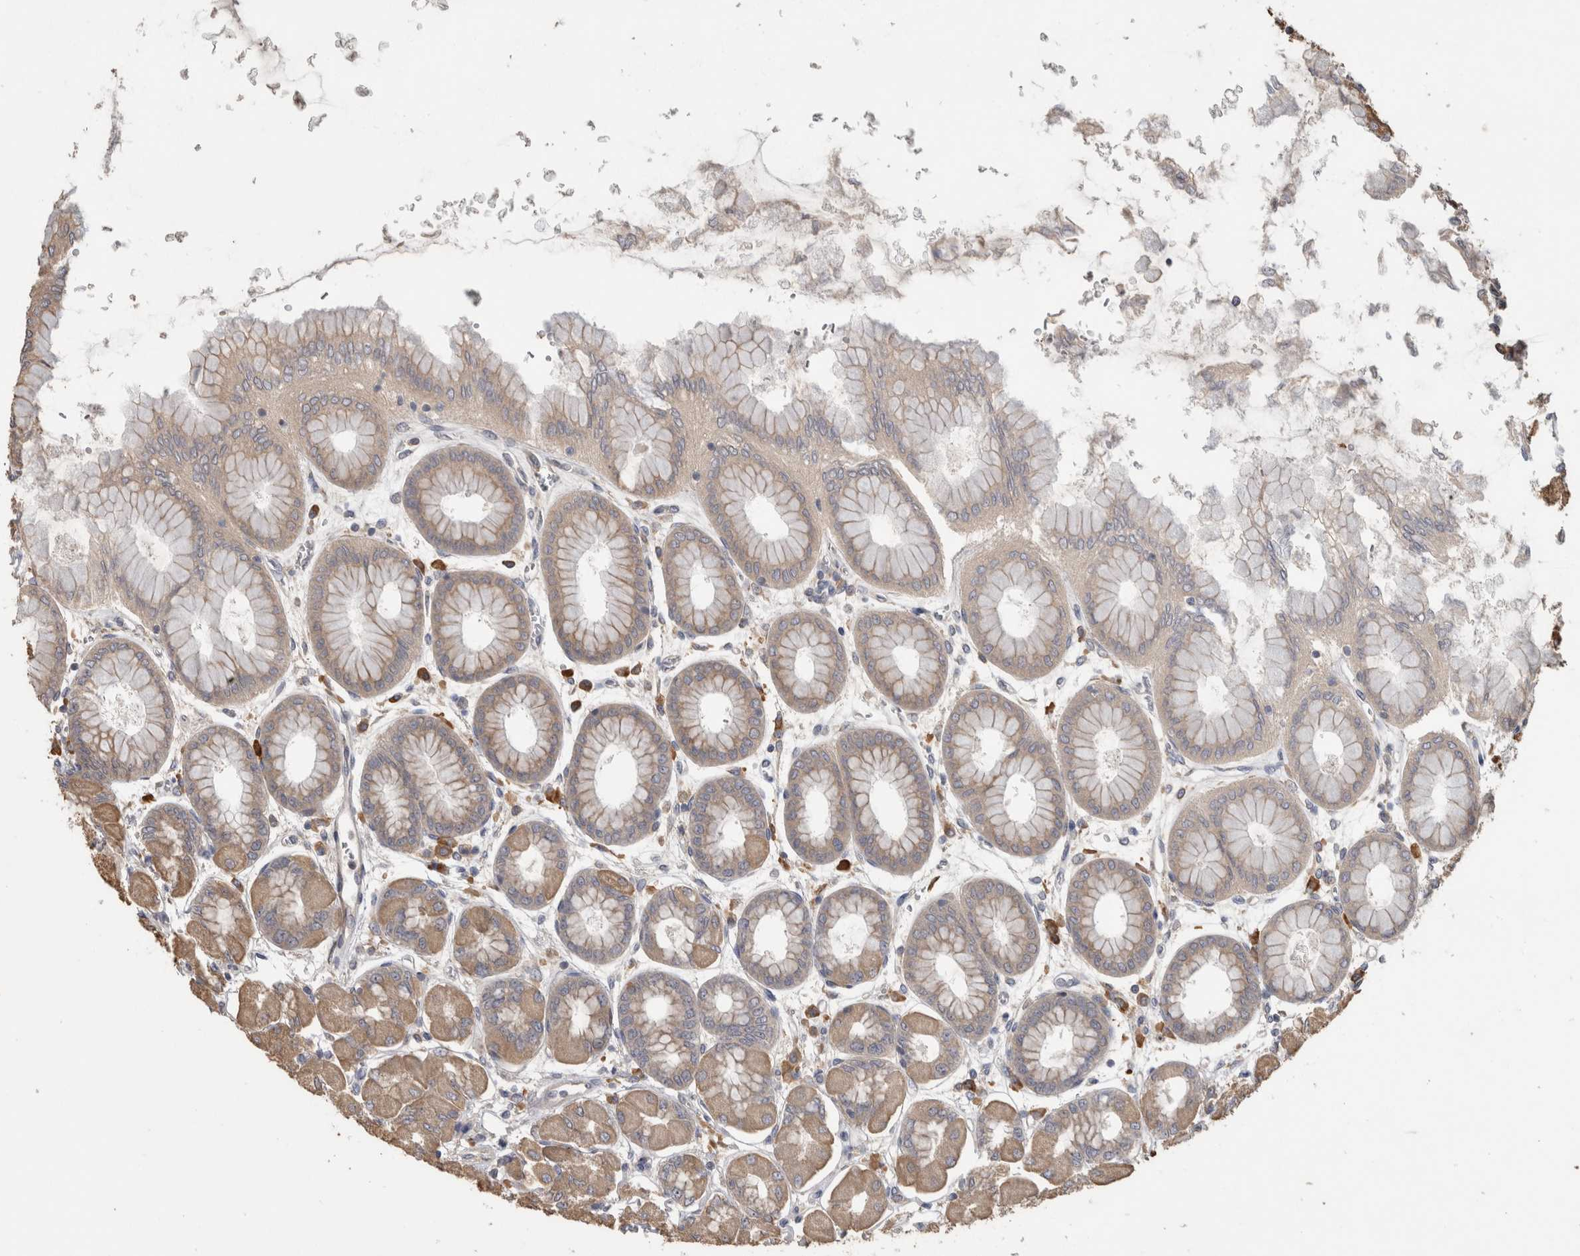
{"staining": {"intensity": "moderate", "quantity": "25%-75%", "location": "cytoplasmic/membranous"}, "tissue": "stomach", "cell_type": "Glandular cells", "image_type": "normal", "snomed": [{"axis": "morphology", "description": "Normal tissue, NOS"}, {"axis": "topography", "description": "Stomach, upper"}], "caption": "Stomach stained with a brown dye exhibits moderate cytoplasmic/membranous positive expression in approximately 25%-75% of glandular cells.", "gene": "TBCE", "patient": {"sex": "female", "age": 56}}